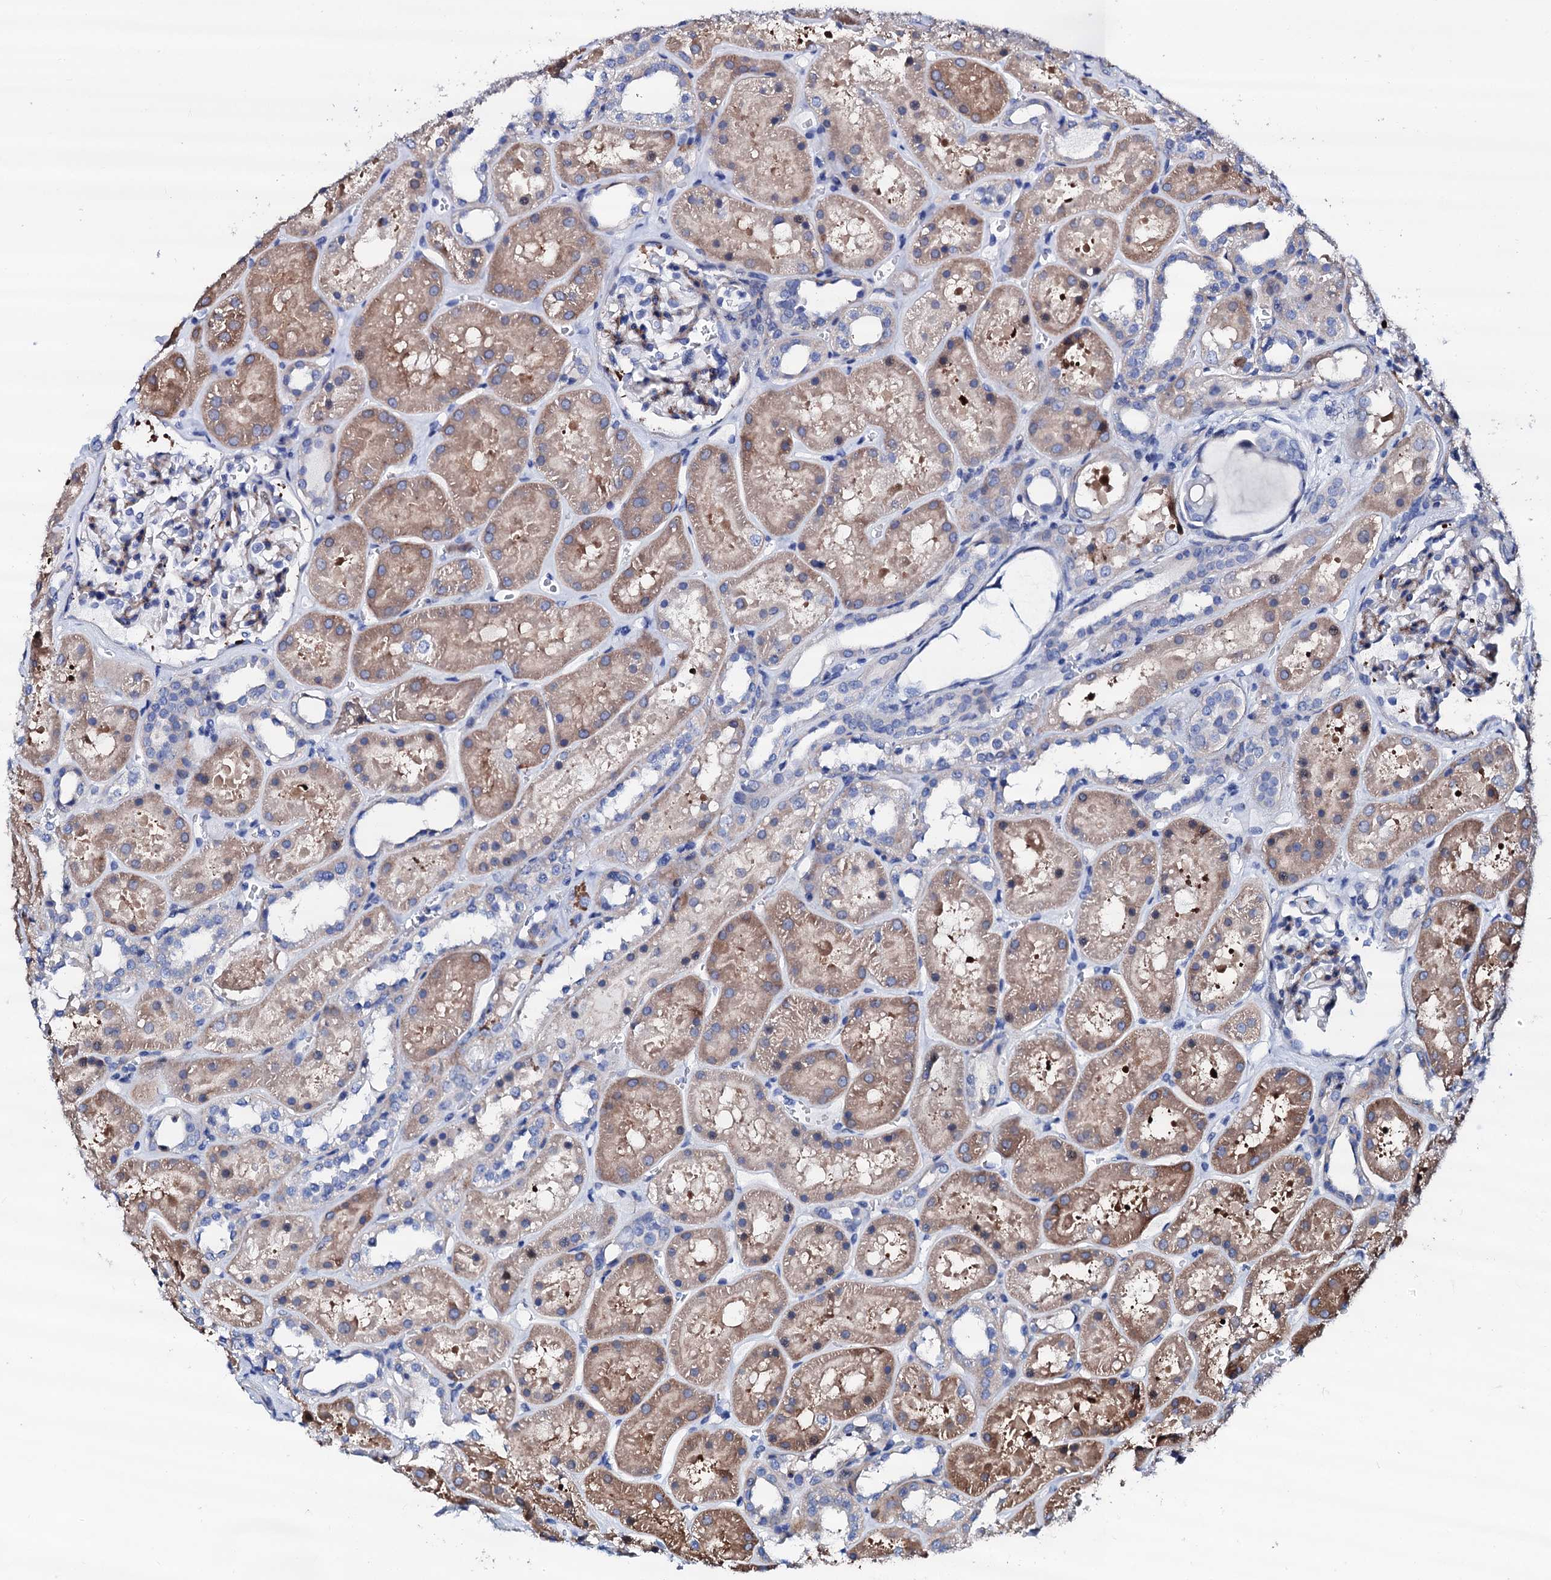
{"staining": {"intensity": "negative", "quantity": "none", "location": "none"}, "tissue": "kidney", "cell_type": "Cells in glomeruli", "image_type": "normal", "snomed": [{"axis": "morphology", "description": "Normal tissue, NOS"}, {"axis": "topography", "description": "Kidney"}], "caption": "This image is of benign kidney stained with IHC to label a protein in brown with the nuclei are counter-stained blue. There is no positivity in cells in glomeruli.", "gene": "TRDN", "patient": {"sex": "female", "age": 41}}